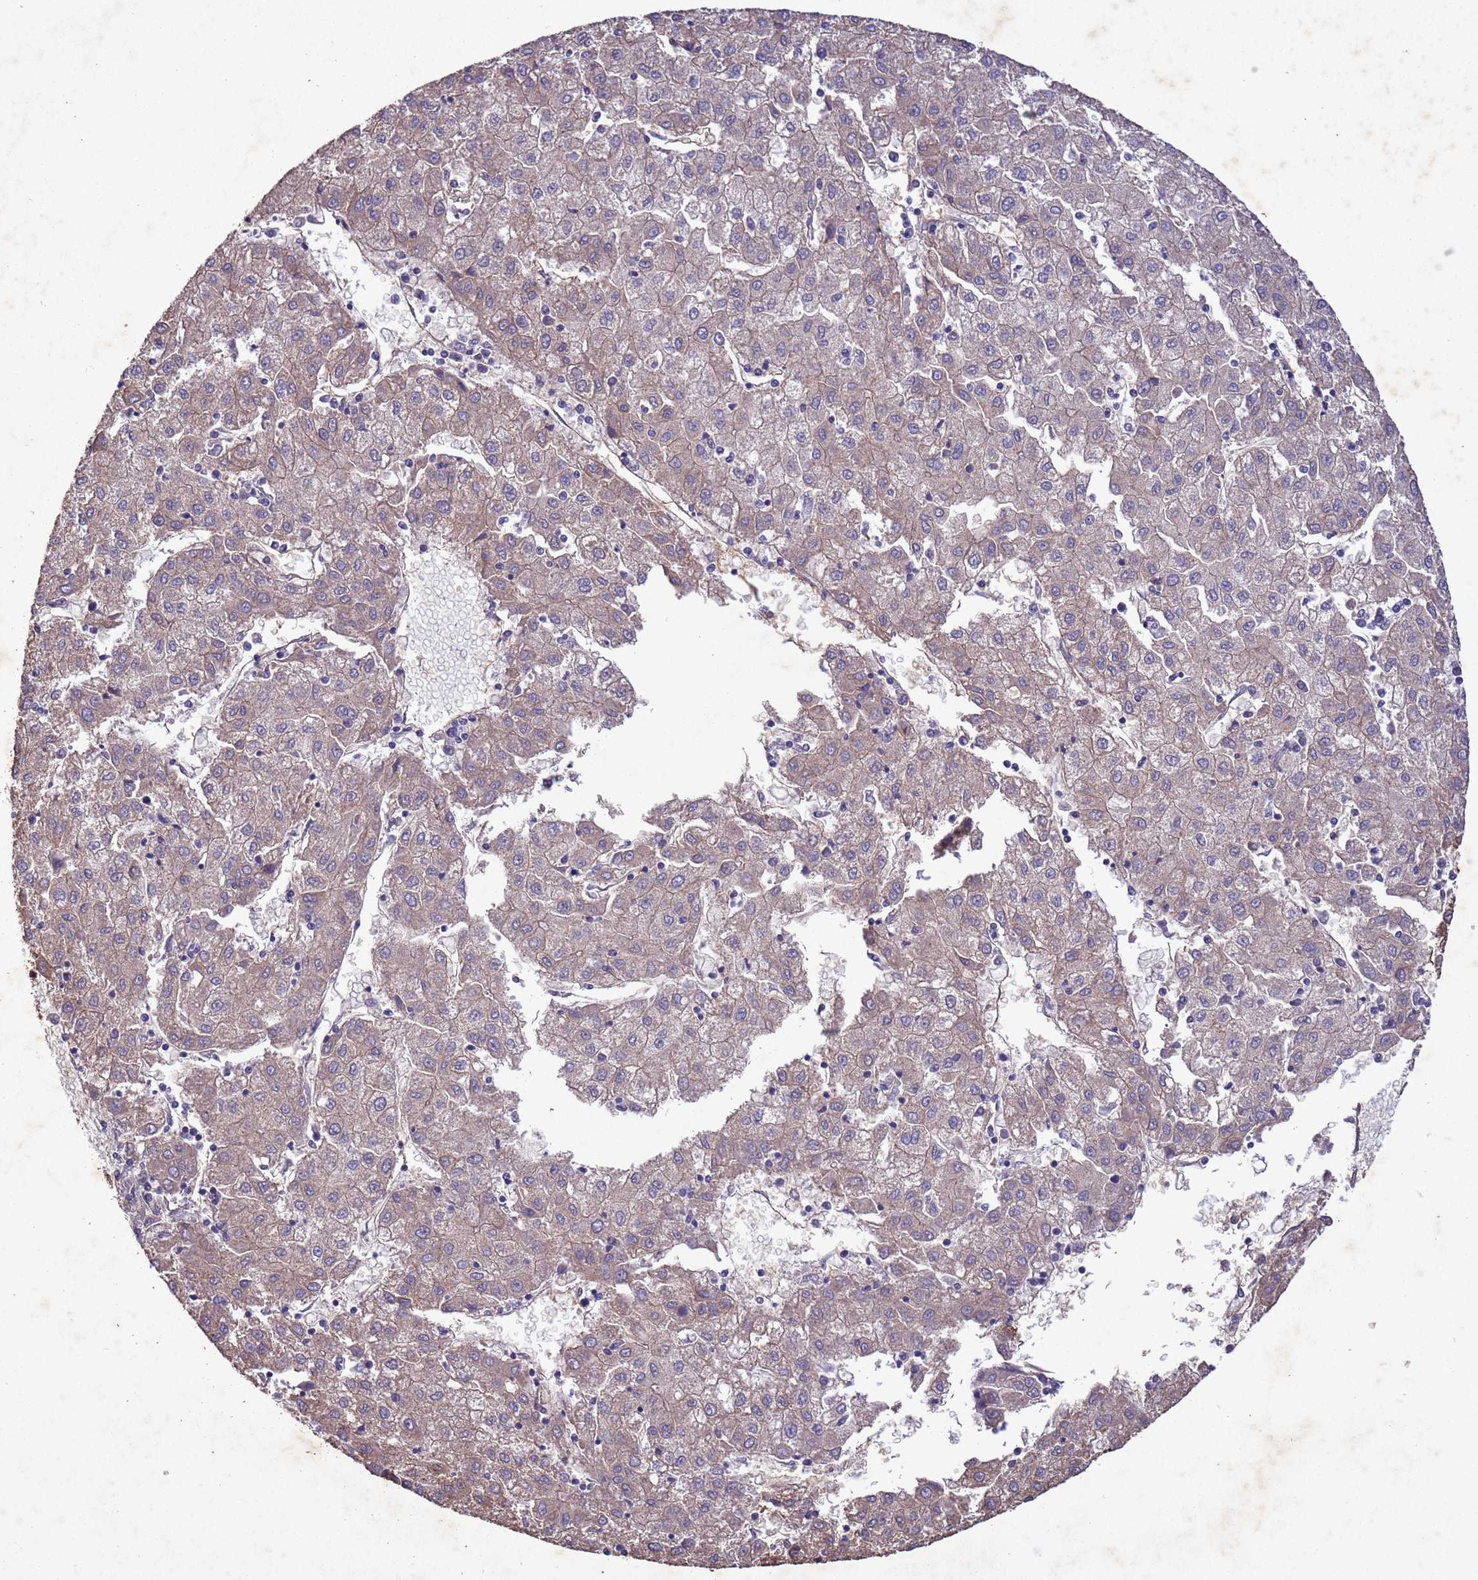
{"staining": {"intensity": "weak", "quantity": "<25%", "location": "cytoplasmic/membranous"}, "tissue": "liver cancer", "cell_type": "Tumor cells", "image_type": "cancer", "snomed": [{"axis": "morphology", "description": "Carcinoma, Hepatocellular, NOS"}, {"axis": "topography", "description": "Liver"}], "caption": "High magnification brightfield microscopy of liver hepatocellular carcinoma stained with DAB (3,3'-diaminobenzidine) (brown) and counterstained with hematoxylin (blue): tumor cells show no significant expression.", "gene": "MTX3", "patient": {"sex": "male", "age": 72}}